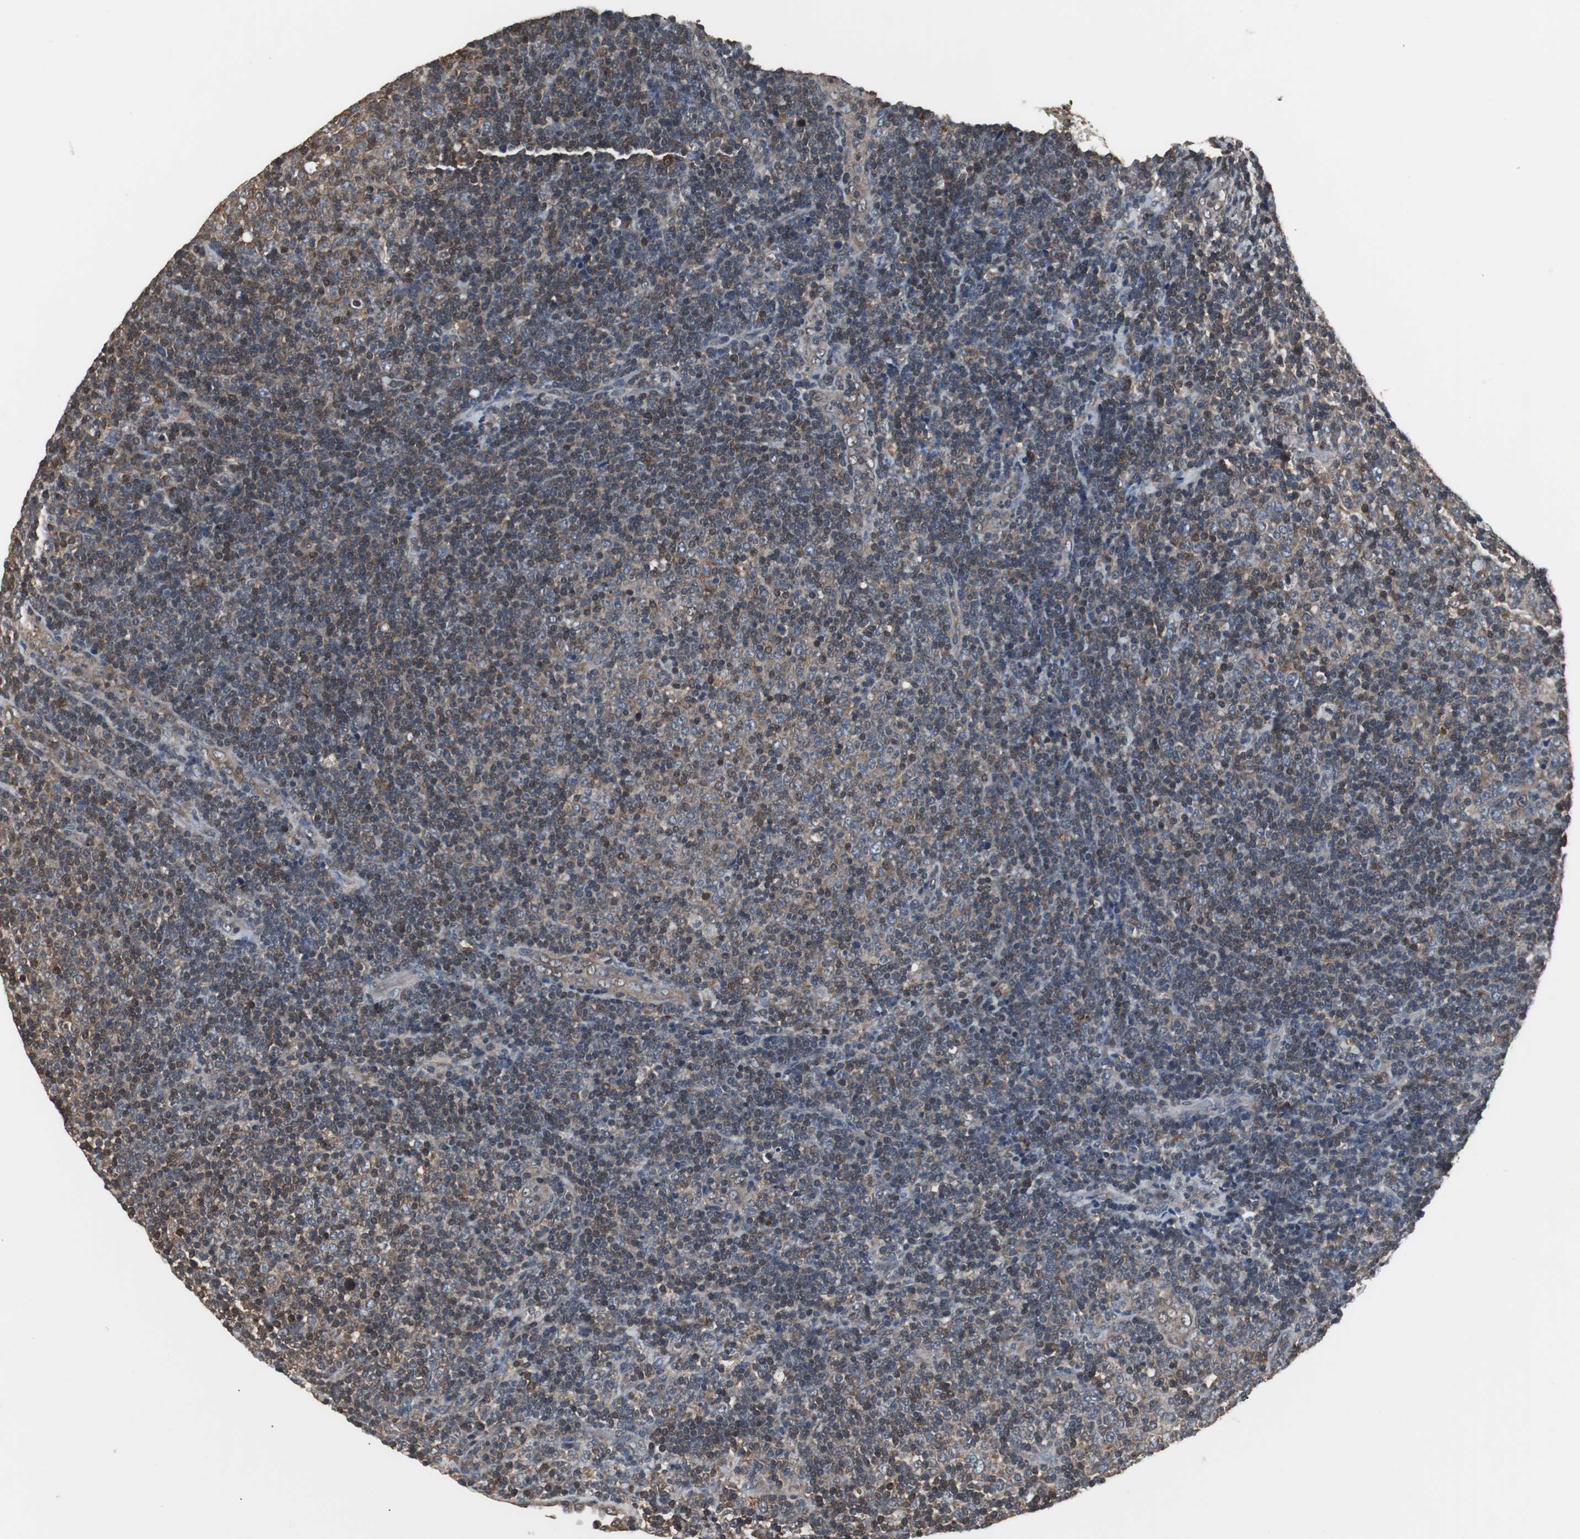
{"staining": {"intensity": "moderate", "quantity": ">75%", "location": "cytoplasmic/membranous"}, "tissue": "lymphoma", "cell_type": "Tumor cells", "image_type": "cancer", "snomed": [{"axis": "morphology", "description": "Malignant lymphoma, non-Hodgkin's type, Low grade"}, {"axis": "topography", "description": "Lymph node"}], "caption": "An image of human lymphoma stained for a protein displays moderate cytoplasmic/membranous brown staining in tumor cells.", "gene": "ZSCAN22", "patient": {"sex": "male", "age": 70}}